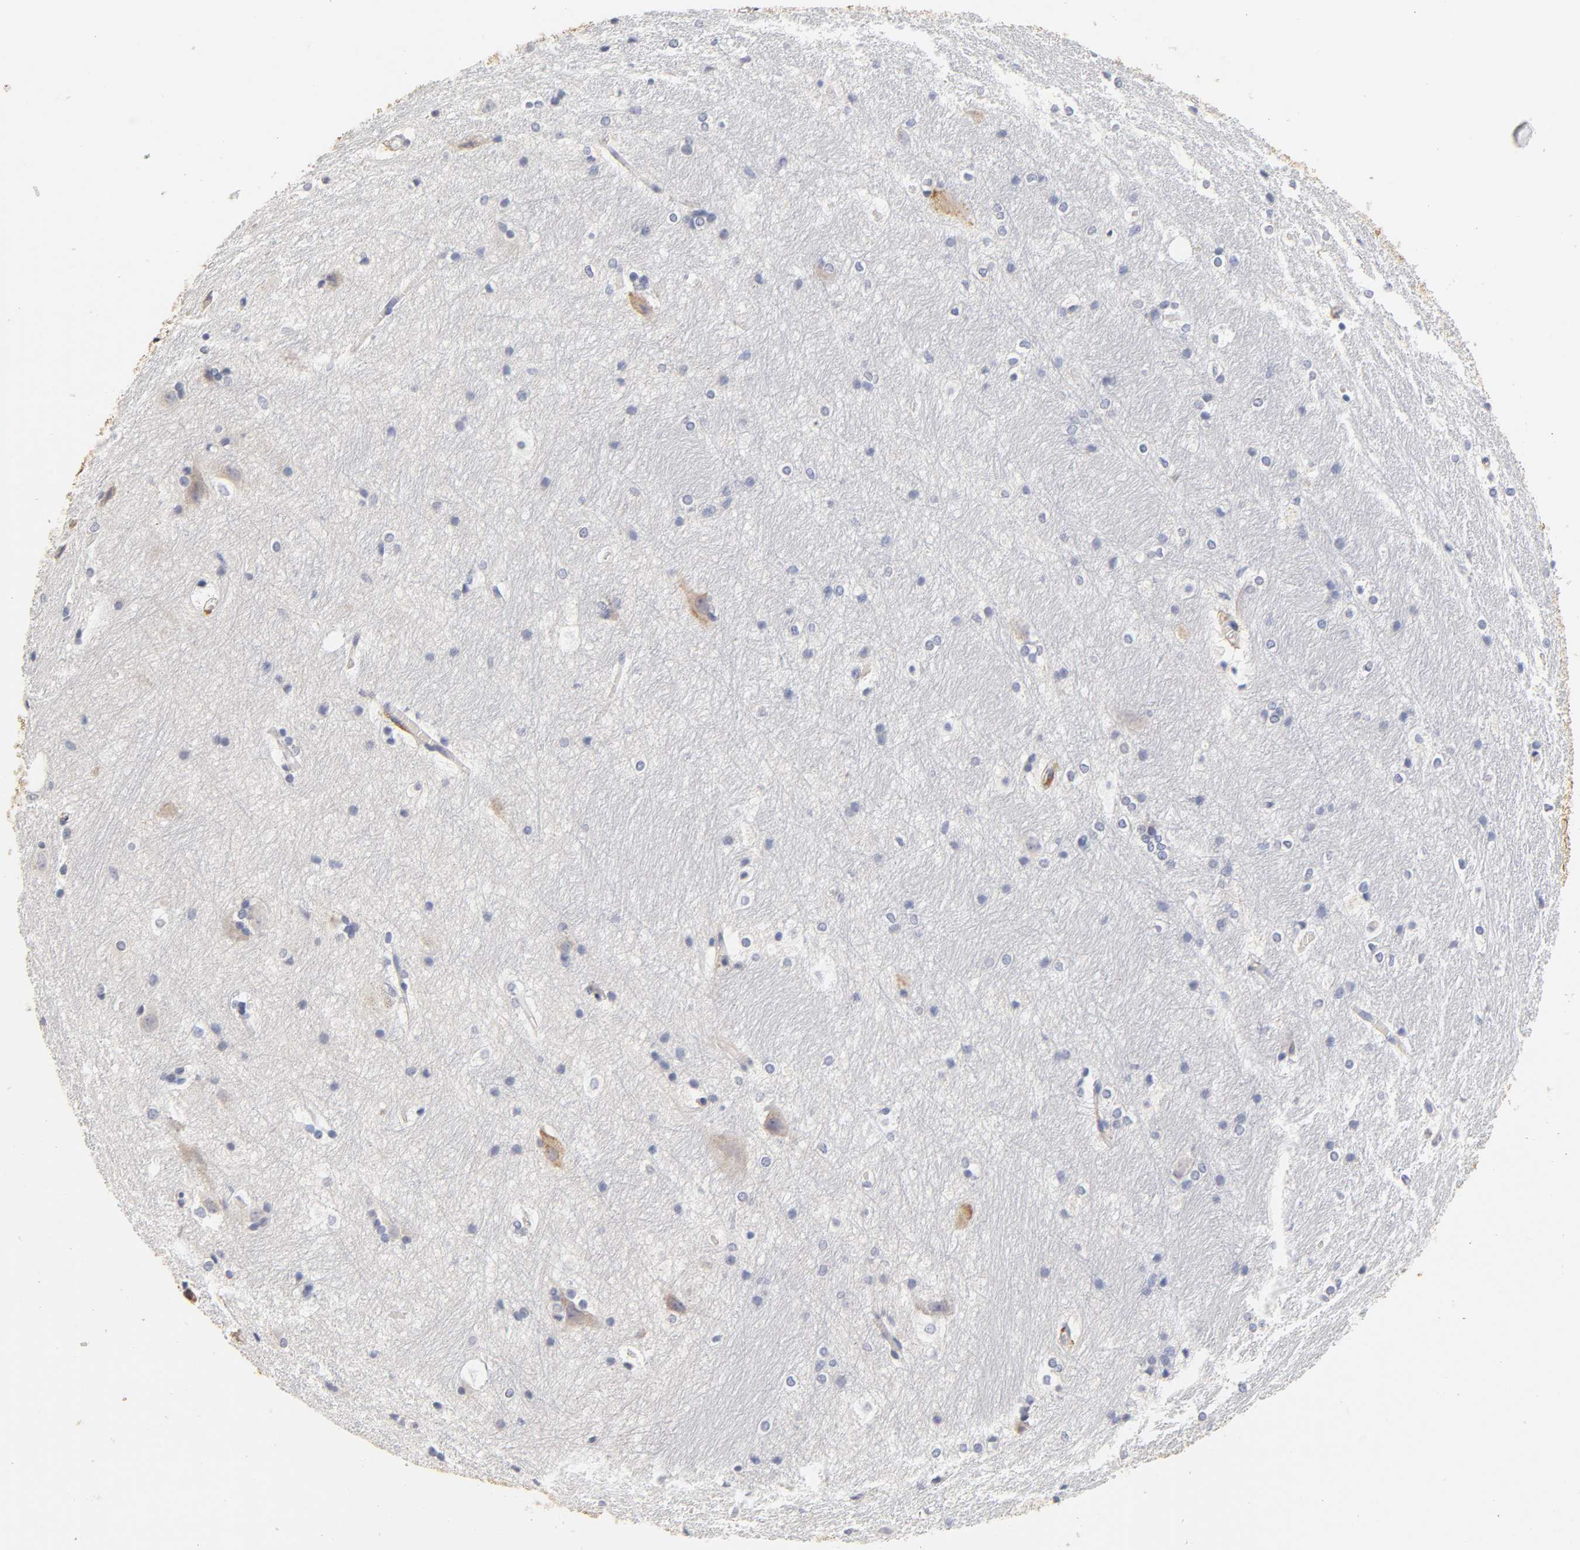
{"staining": {"intensity": "negative", "quantity": "none", "location": "none"}, "tissue": "hippocampus", "cell_type": "Glial cells", "image_type": "normal", "snomed": [{"axis": "morphology", "description": "Normal tissue, NOS"}, {"axis": "topography", "description": "Hippocampus"}], "caption": "Immunohistochemistry (IHC) image of normal hippocampus: human hippocampus stained with DAB exhibits no significant protein expression in glial cells.", "gene": "LAMB1", "patient": {"sex": "female", "age": 19}}